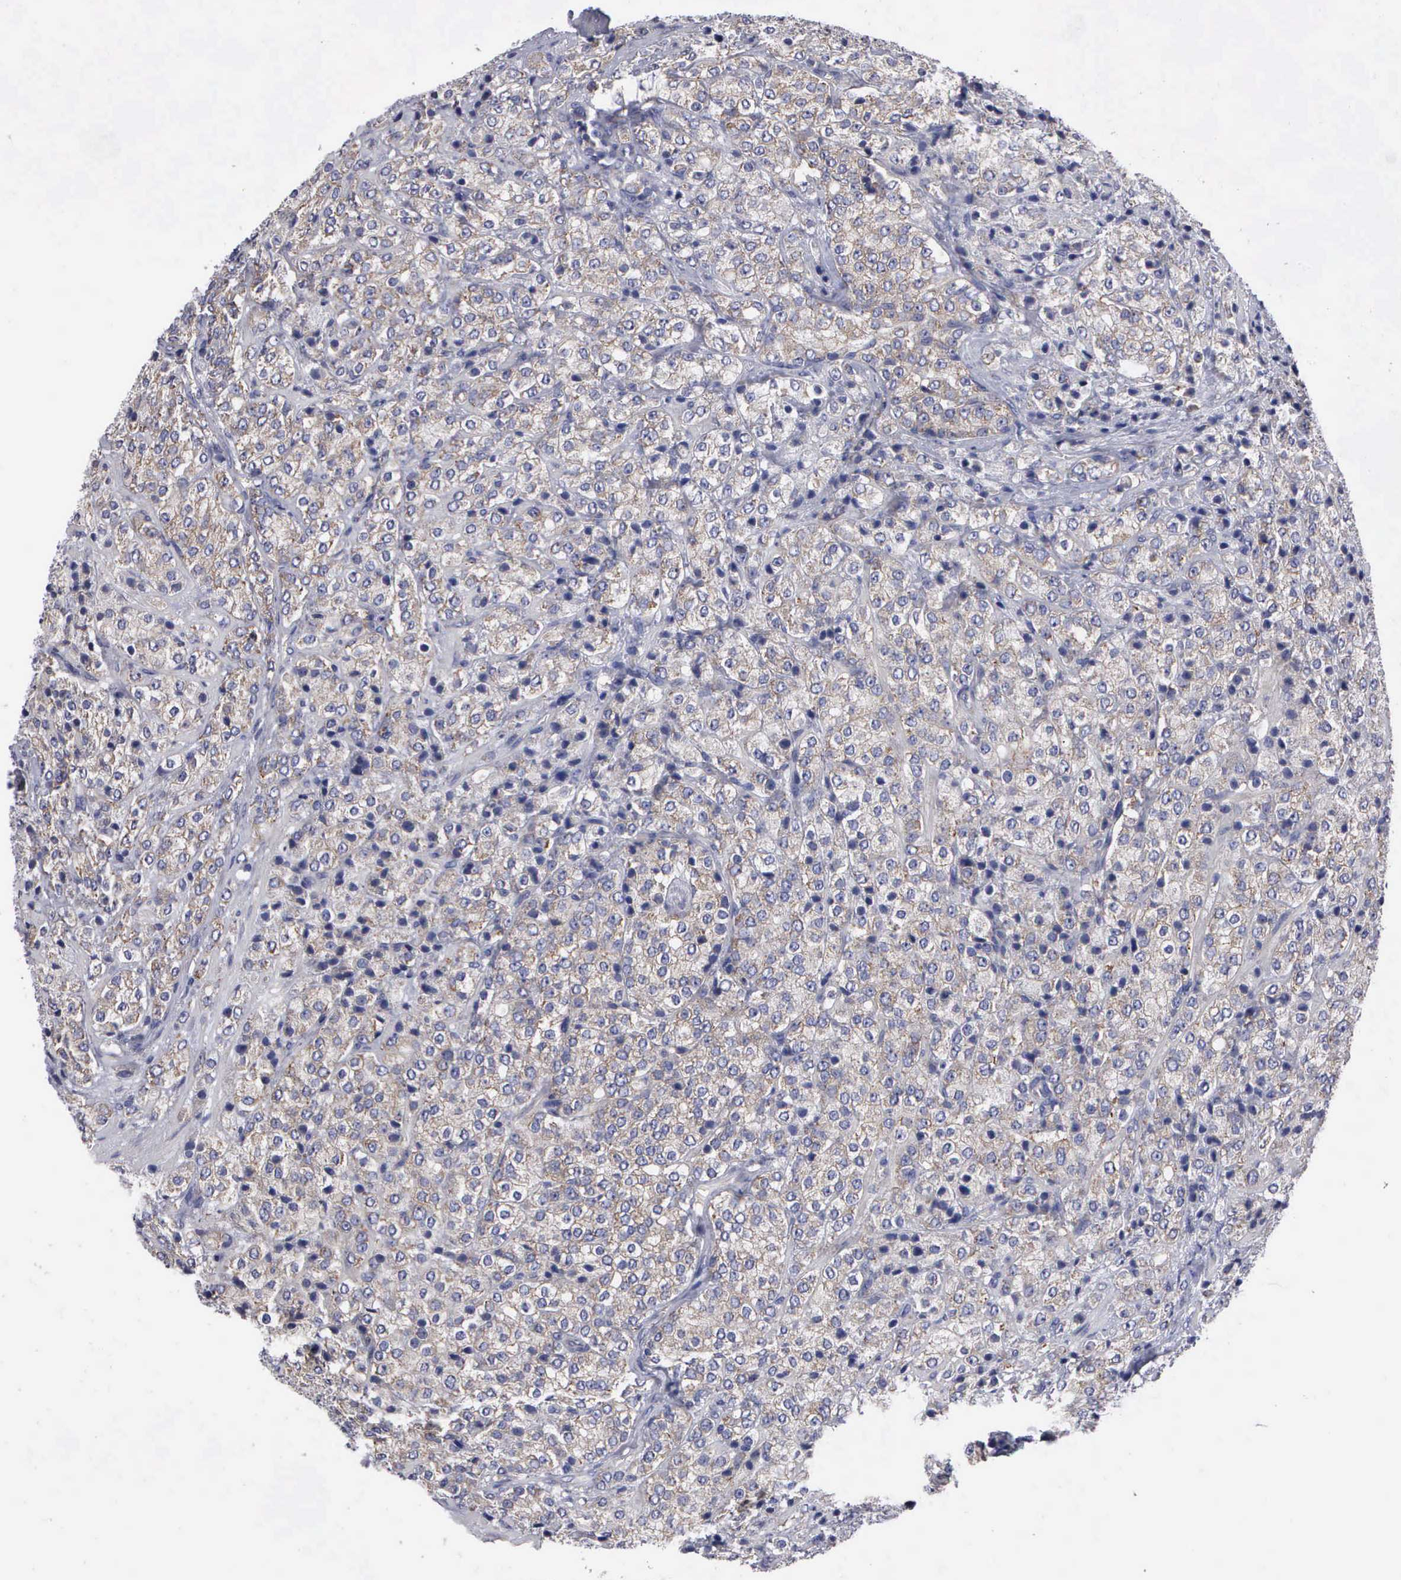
{"staining": {"intensity": "weak", "quantity": "25%-75%", "location": "cytoplasmic/membranous"}, "tissue": "prostate cancer", "cell_type": "Tumor cells", "image_type": "cancer", "snomed": [{"axis": "morphology", "description": "Adenocarcinoma, Medium grade"}, {"axis": "topography", "description": "Prostate"}], "caption": "This is a histology image of immunohistochemistry (IHC) staining of prostate cancer, which shows weak positivity in the cytoplasmic/membranous of tumor cells.", "gene": "TXLNG", "patient": {"sex": "male", "age": 70}}